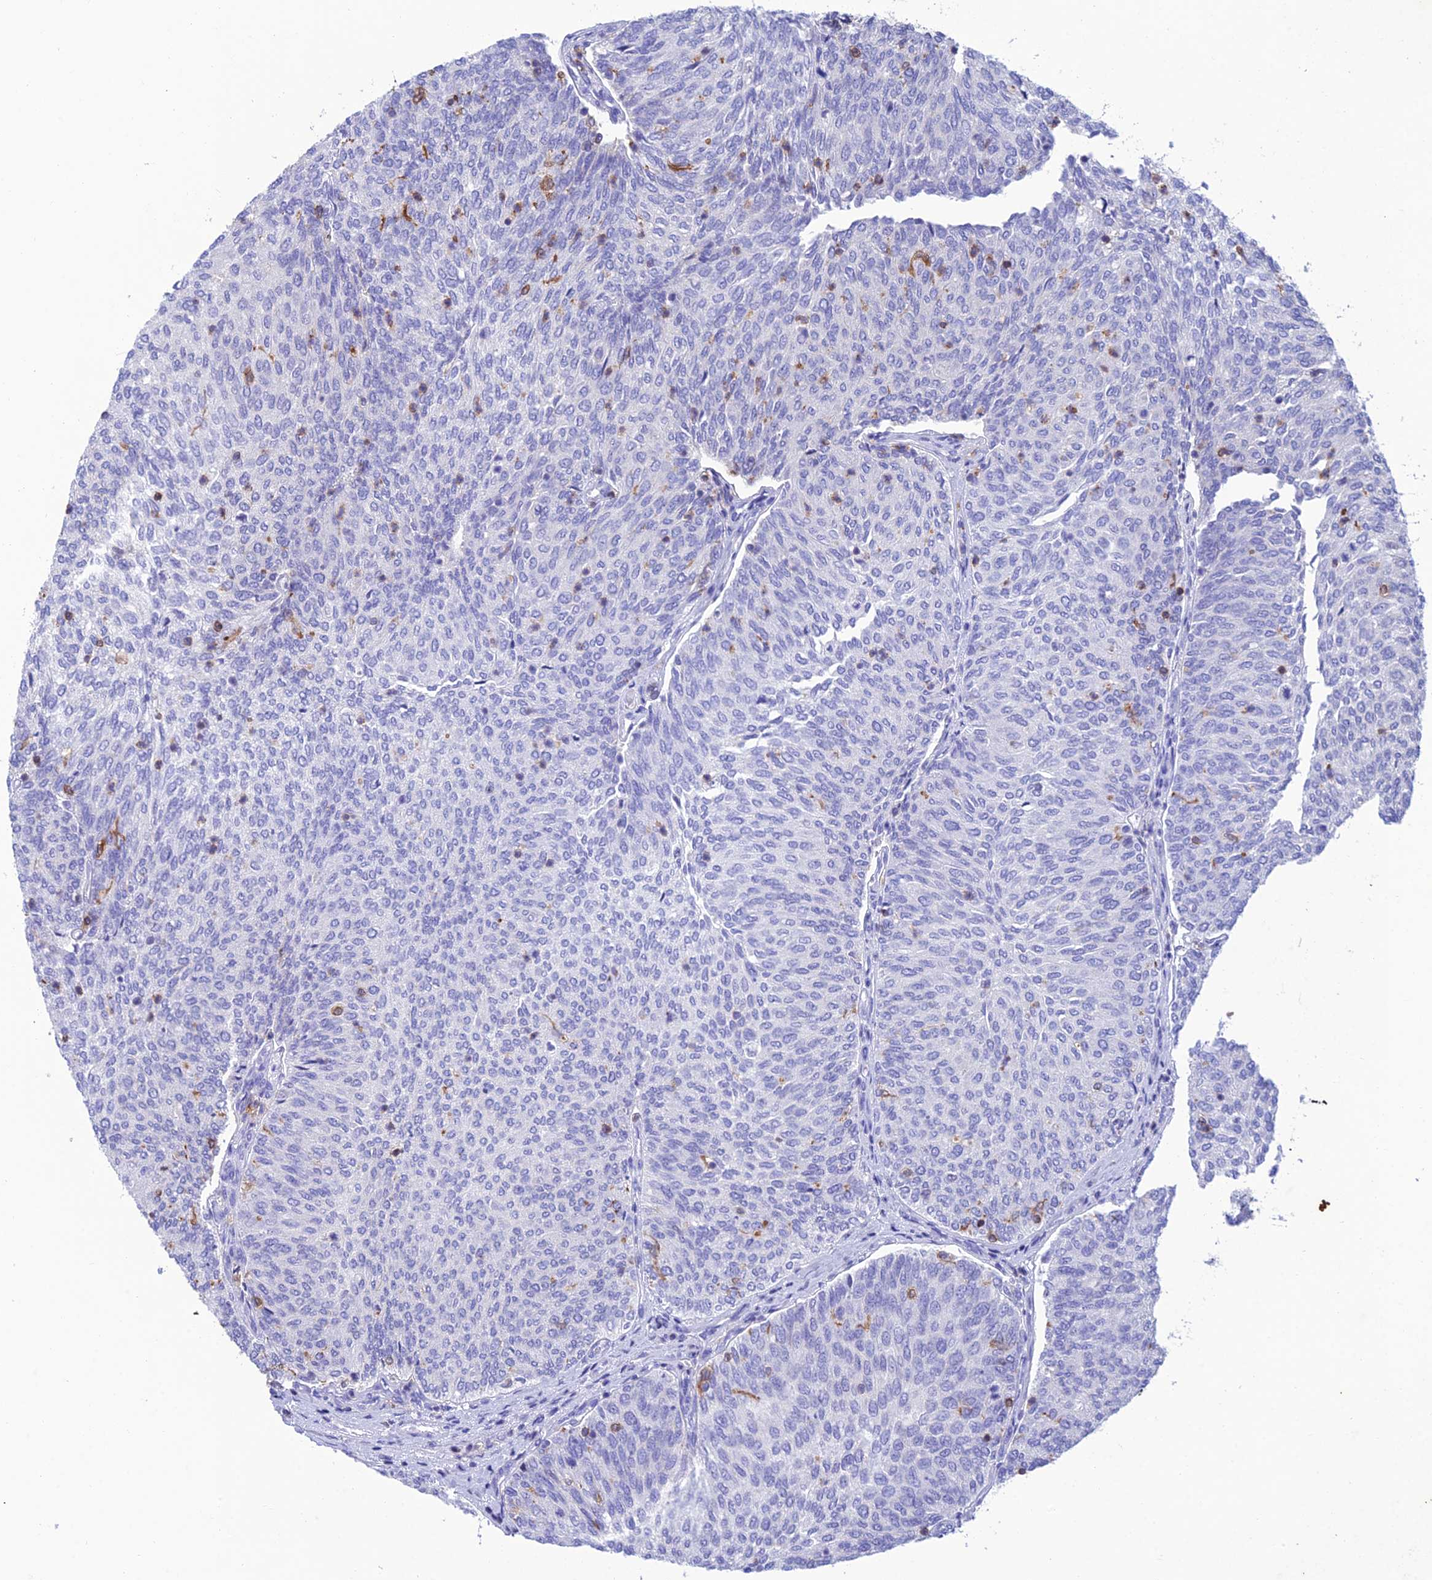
{"staining": {"intensity": "negative", "quantity": "none", "location": "none"}, "tissue": "urothelial cancer", "cell_type": "Tumor cells", "image_type": "cancer", "snomed": [{"axis": "morphology", "description": "Urothelial carcinoma, High grade"}, {"axis": "topography", "description": "Urinary bladder"}], "caption": "This is an immunohistochemistry photomicrograph of urothelial carcinoma (high-grade). There is no staining in tumor cells.", "gene": "FAM76A", "patient": {"sex": "female", "age": 79}}